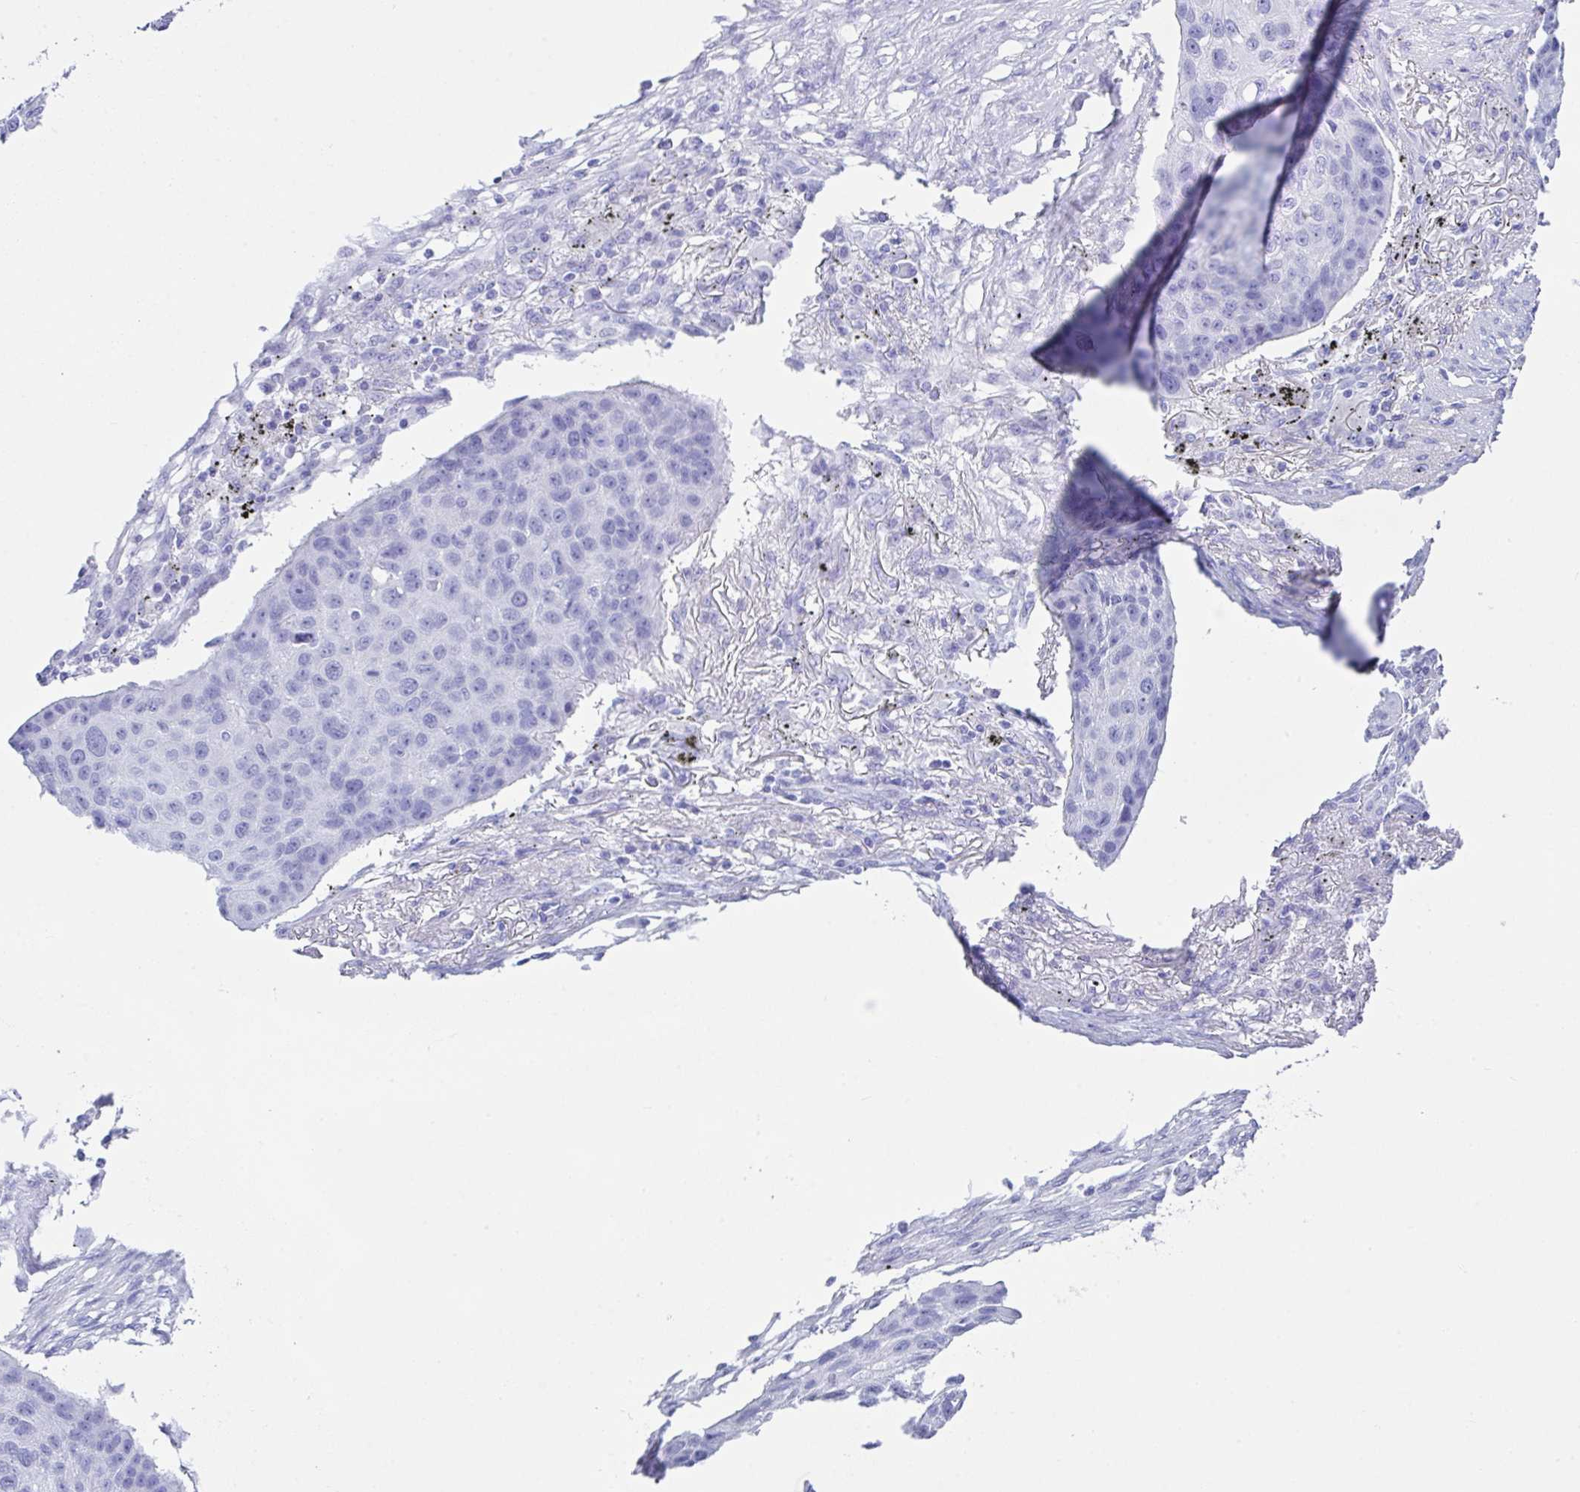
{"staining": {"intensity": "negative", "quantity": "none", "location": "none"}, "tissue": "lung cancer", "cell_type": "Tumor cells", "image_type": "cancer", "snomed": [{"axis": "morphology", "description": "Squamous cell carcinoma, NOS"}, {"axis": "topography", "description": "Lung"}], "caption": "Immunohistochemical staining of lung cancer (squamous cell carcinoma) demonstrates no significant positivity in tumor cells. The staining is performed using DAB brown chromogen with nuclei counter-stained in using hematoxylin.", "gene": "LGALS4", "patient": {"sex": "female", "age": 63}}